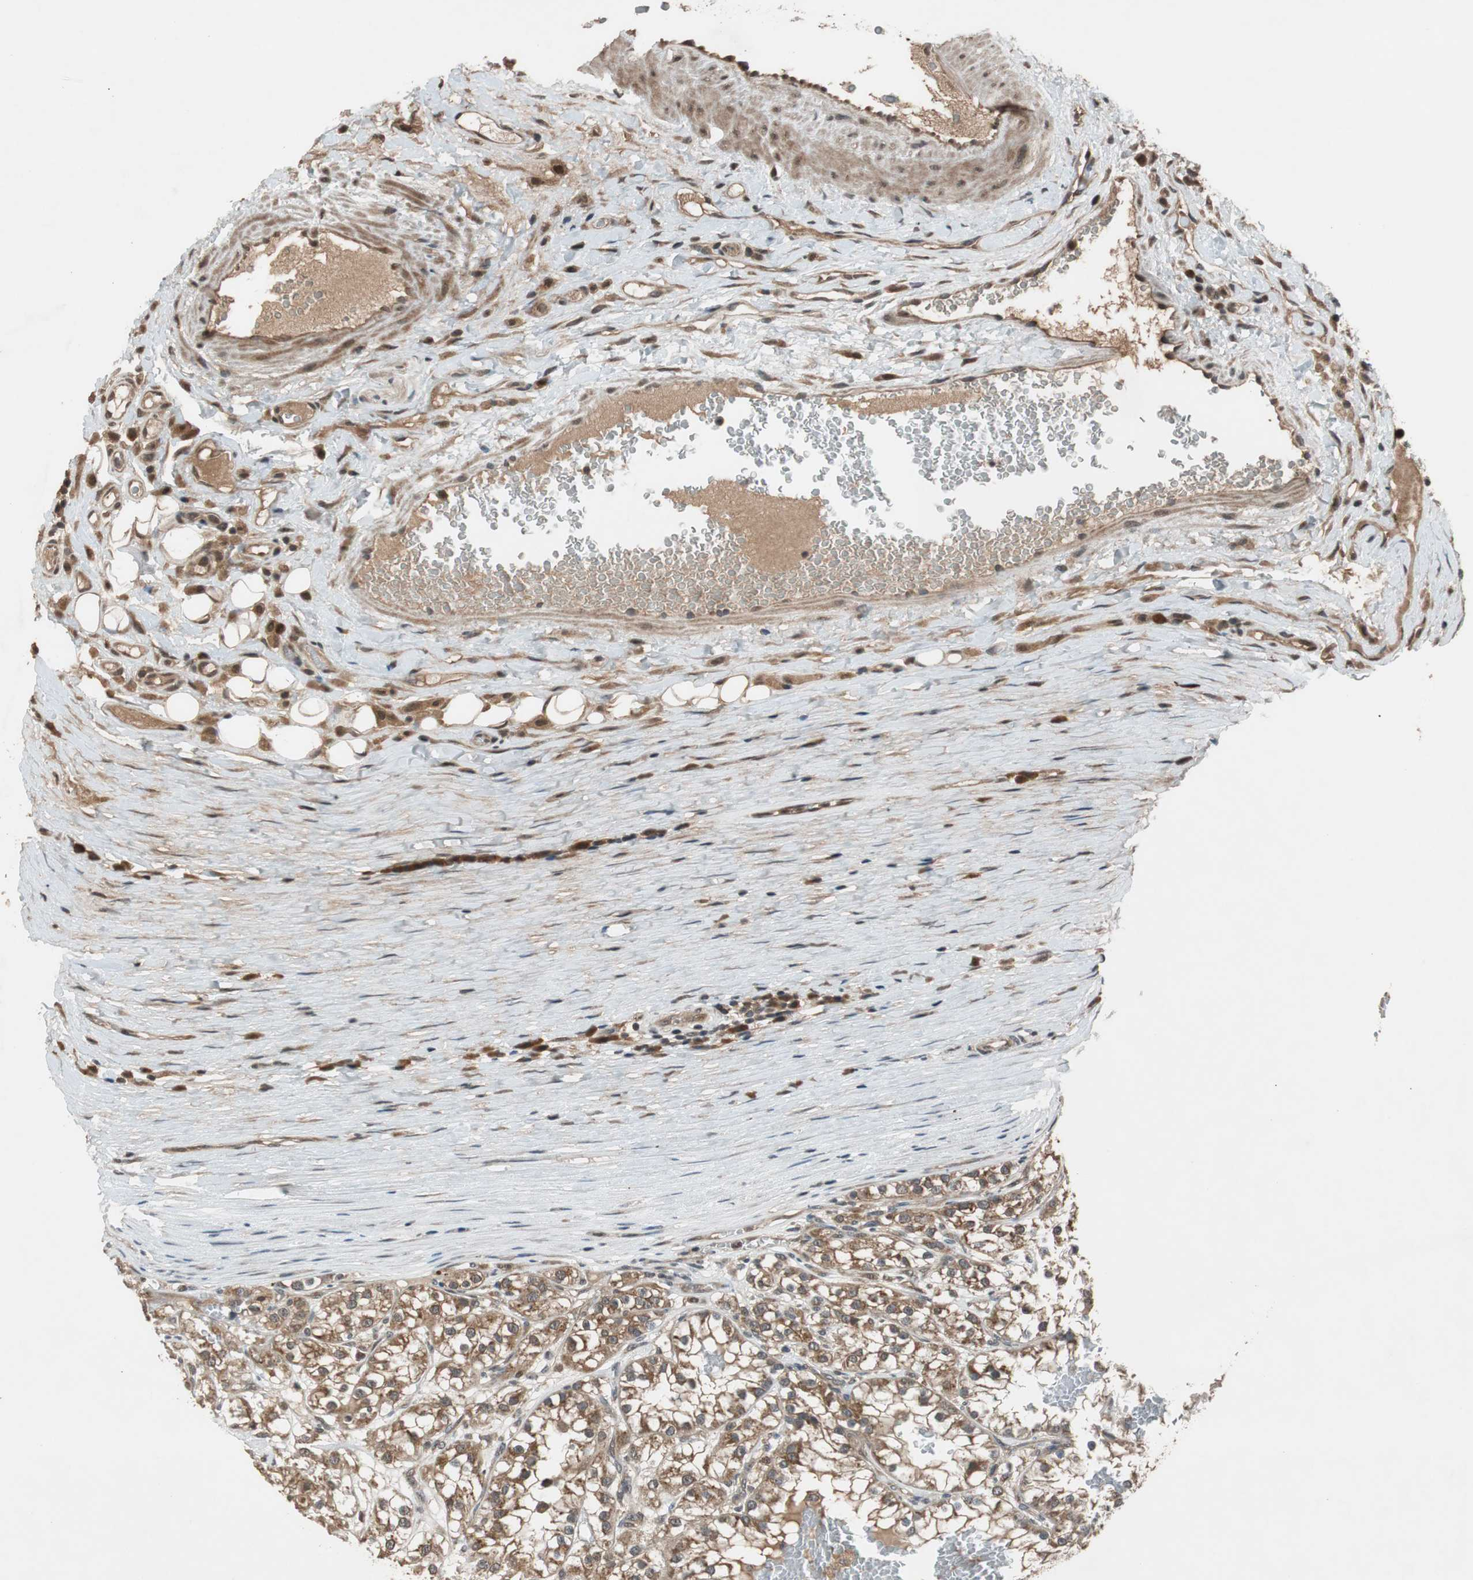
{"staining": {"intensity": "moderate", "quantity": ">75%", "location": "cytoplasmic/membranous"}, "tissue": "renal cancer", "cell_type": "Tumor cells", "image_type": "cancer", "snomed": [{"axis": "morphology", "description": "Adenocarcinoma, NOS"}, {"axis": "topography", "description": "Kidney"}], "caption": "The histopathology image shows a brown stain indicating the presence of a protein in the cytoplasmic/membranous of tumor cells in renal adenocarcinoma.", "gene": "TMEM230", "patient": {"sex": "female", "age": 52}}